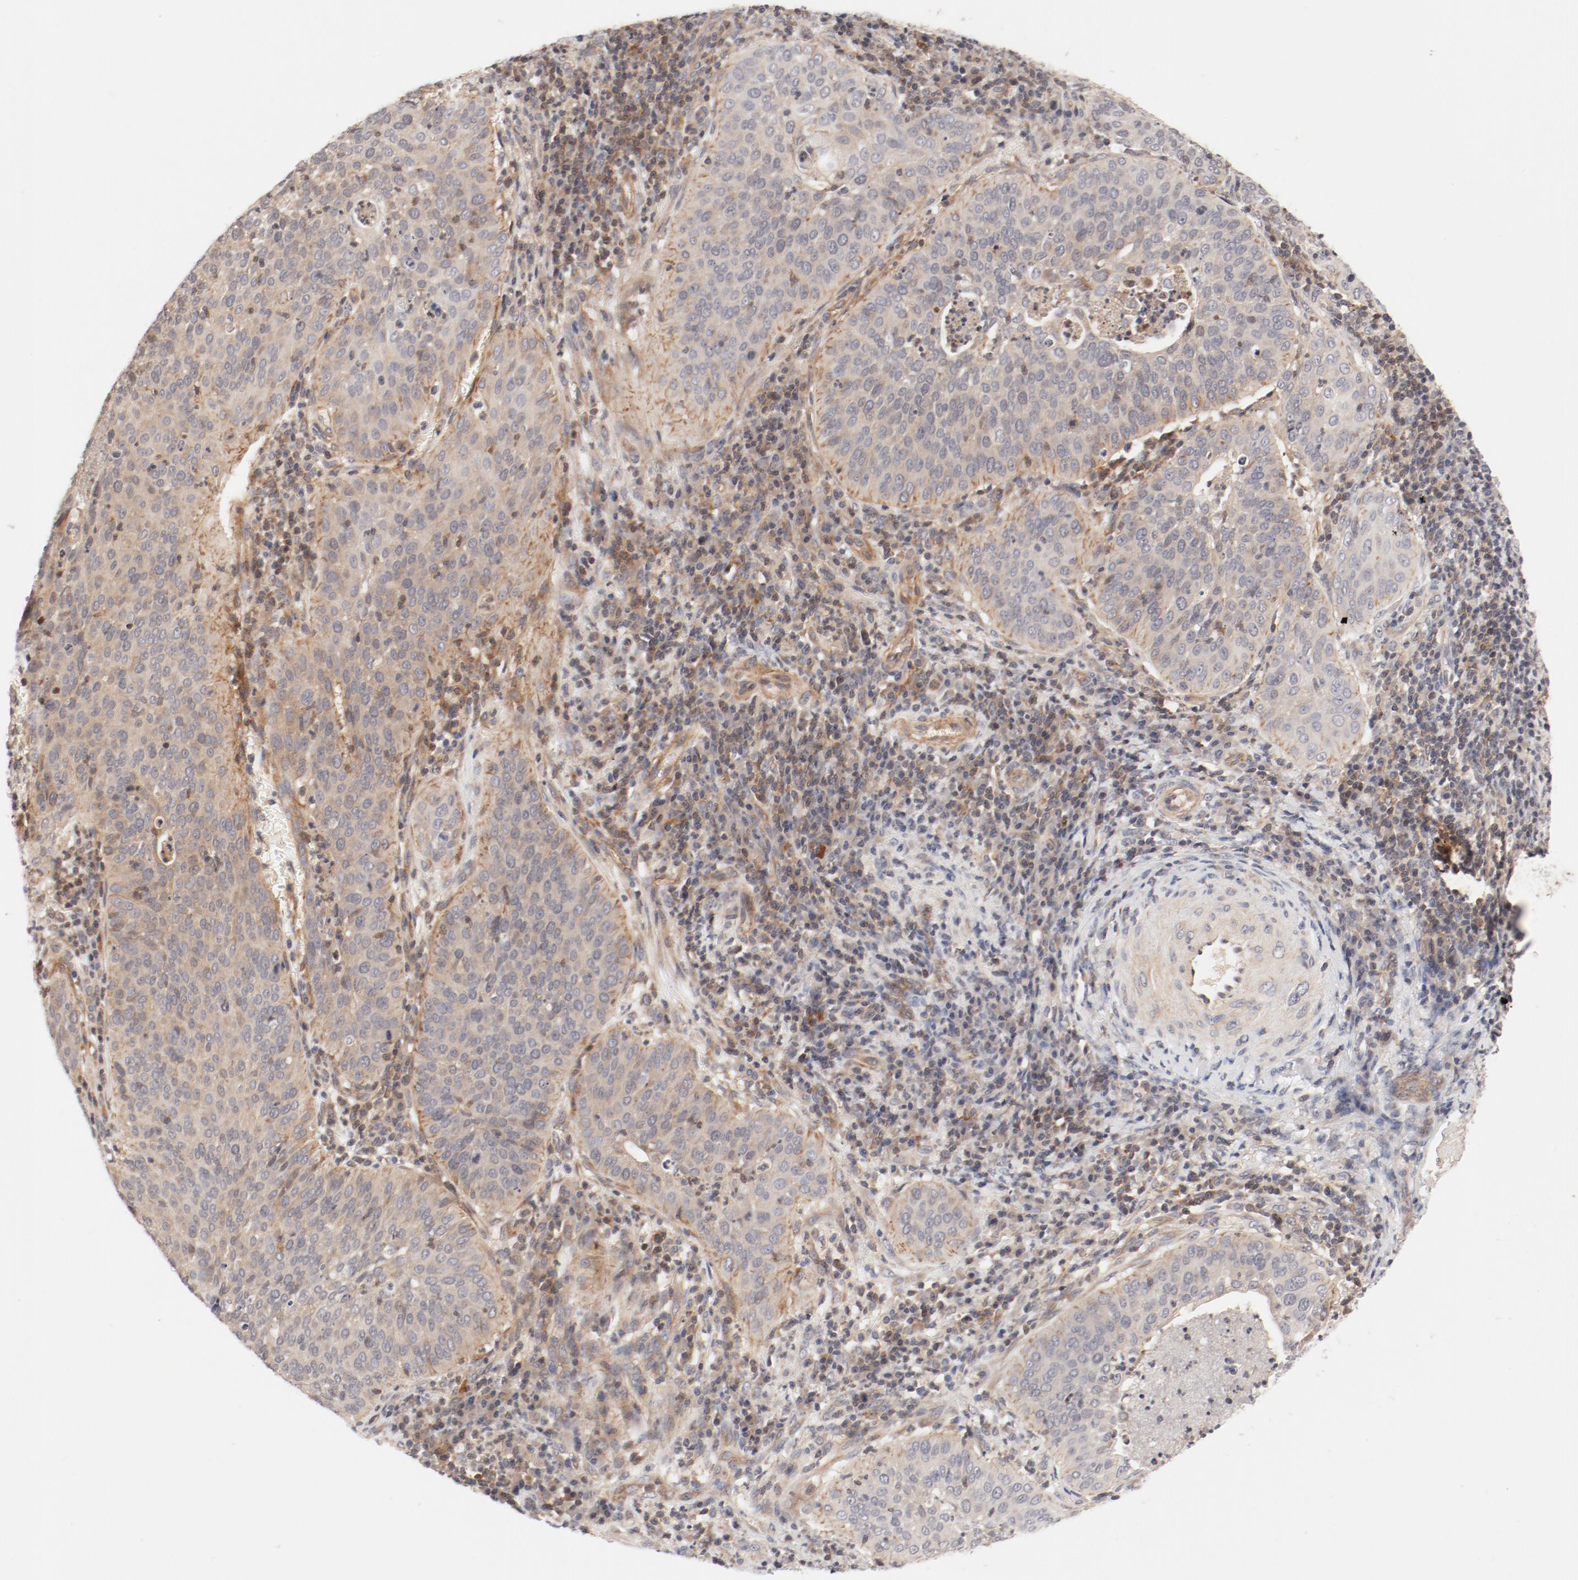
{"staining": {"intensity": "weak", "quantity": "25%-75%", "location": "cytoplasmic/membranous"}, "tissue": "cervical cancer", "cell_type": "Tumor cells", "image_type": "cancer", "snomed": [{"axis": "morphology", "description": "Squamous cell carcinoma, NOS"}, {"axis": "topography", "description": "Cervix"}], "caption": "This histopathology image displays immunohistochemistry staining of human cervical squamous cell carcinoma, with low weak cytoplasmic/membranous positivity in about 25%-75% of tumor cells.", "gene": "ZNF267", "patient": {"sex": "female", "age": 39}}